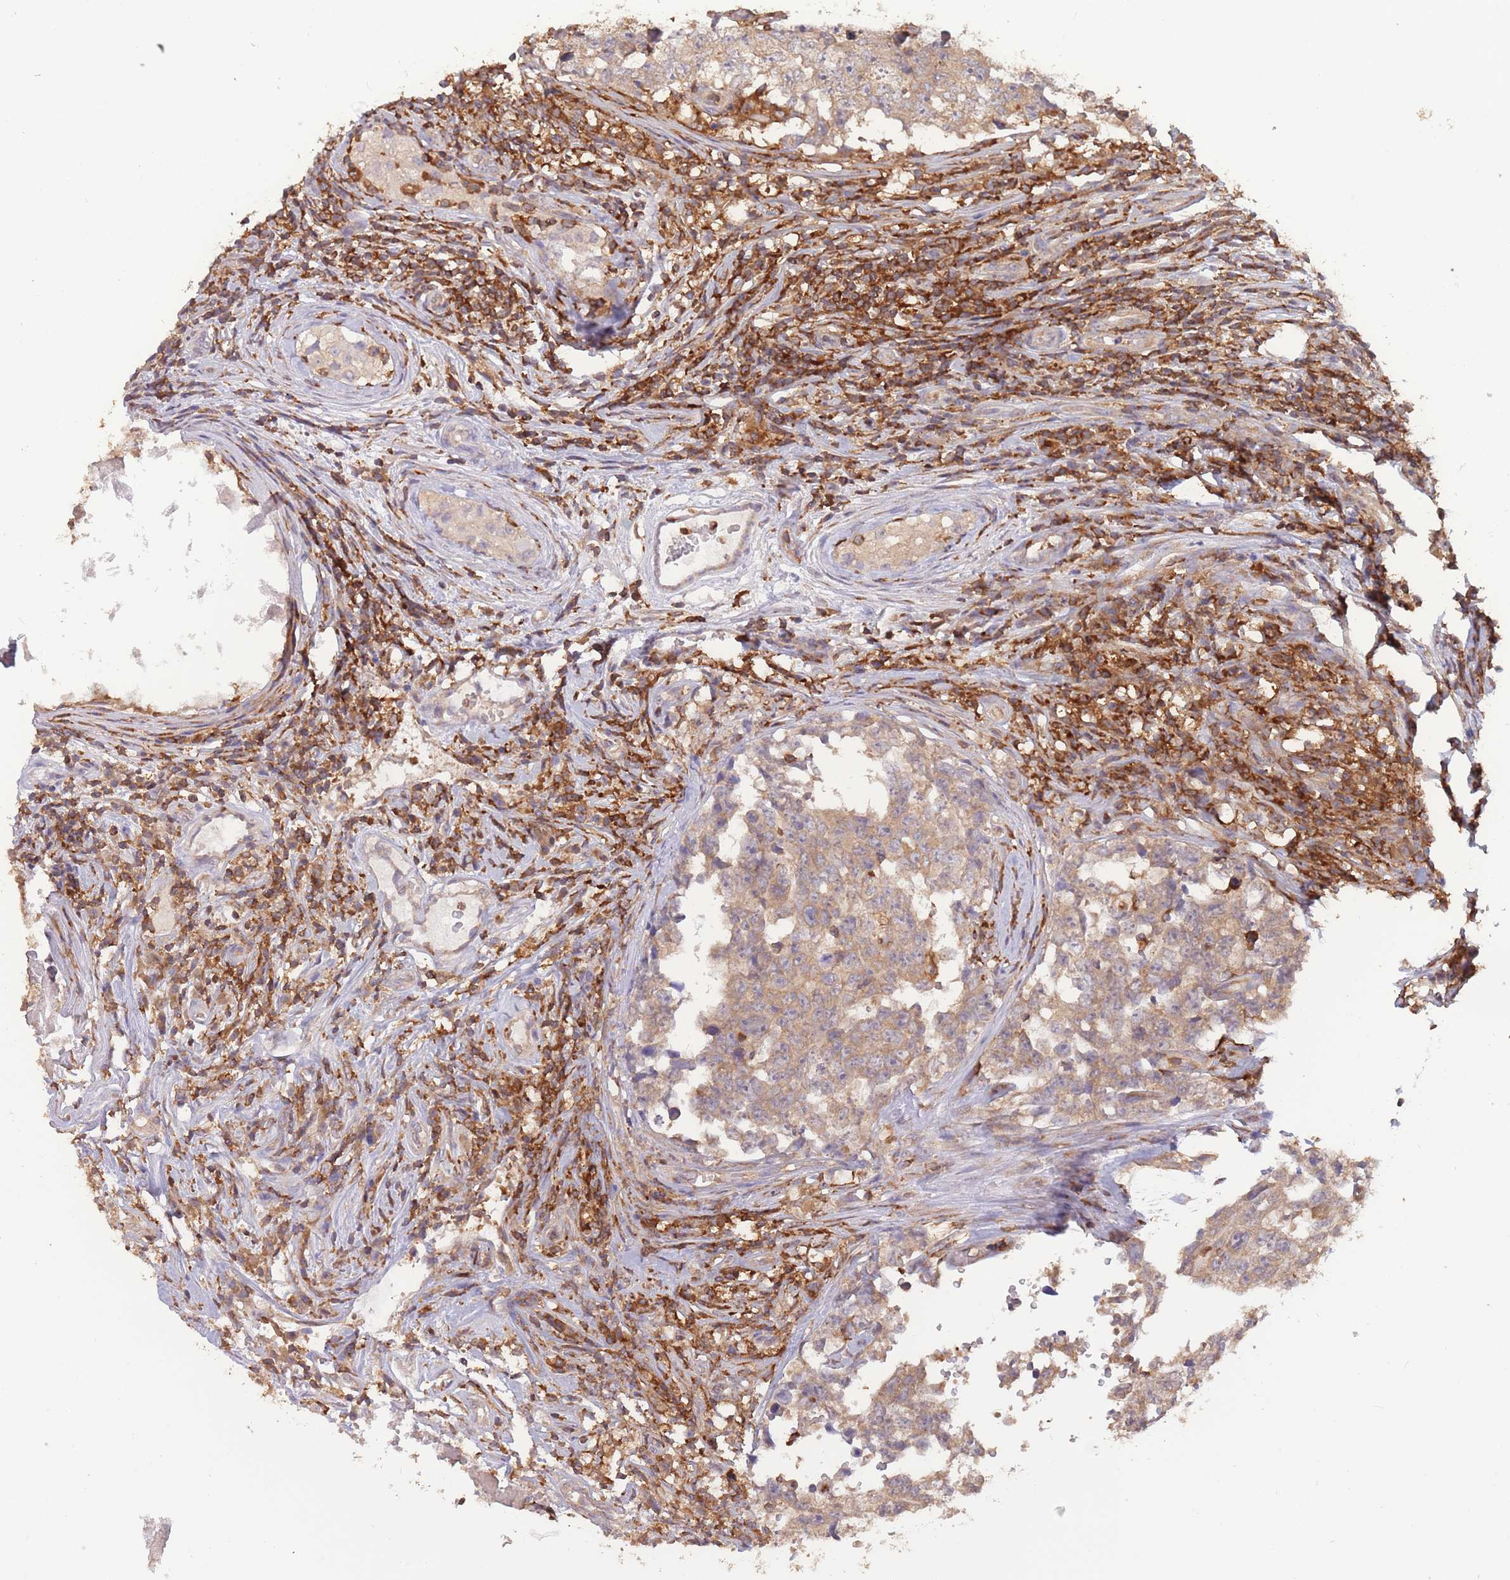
{"staining": {"intensity": "weak", "quantity": ">75%", "location": "cytoplasmic/membranous"}, "tissue": "testis cancer", "cell_type": "Tumor cells", "image_type": "cancer", "snomed": [{"axis": "morphology", "description": "Normal tissue, NOS"}, {"axis": "morphology", "description": "Carcinoma, Embryonal, NOS"}, {"axis": "topography", "description": "Testis"}, {"axis": "topography", "description": "Epididymis"}], "caption": "This is an image of immunohistochemistry staining of testis embryonal carcinoma, which shows weak expression in the cytoplasmic/membranous of tumor cells.", "gene": "GMIP", "patient": {"sex": "male", "age": 25}}